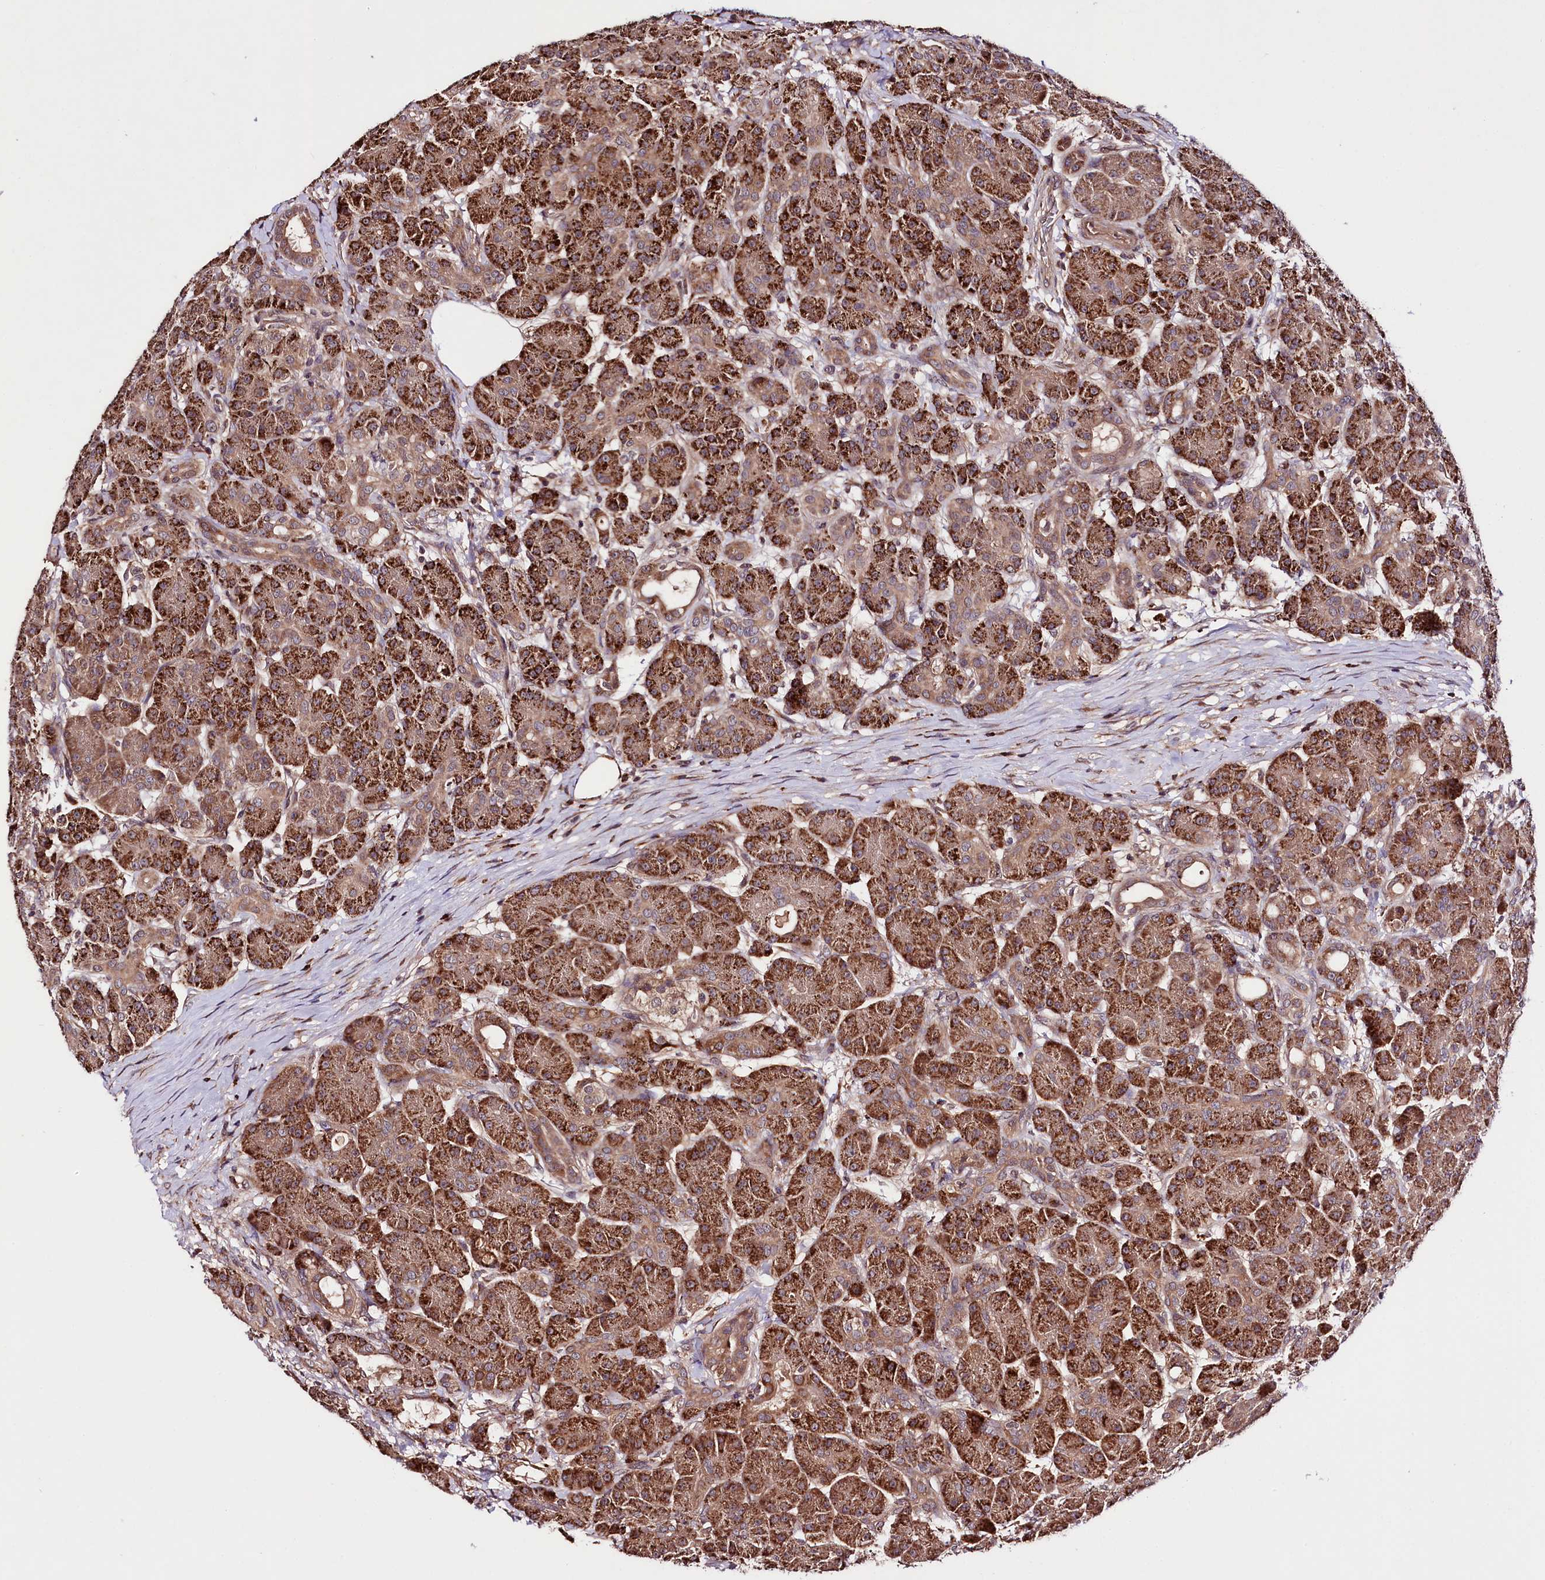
{"staining": {"intensity": "strong", "quantity": ">75%", "location": "cytoplasmic/membranous"}, "tissue": "pancreas", "cell_type": "Exocrine glandular cells", "image_type": "normal", "snomed": [{"axis": "morphology", "description": "Normal tissue, NOS"}, {"axis": "topography", "description": "Pancreas"}], "caption": "IHC (DAB (3,3'-diaminobenzidine)) staining of benign human pancreas exhibits strong cytoplasmic/membranous protein staining in approximately >75% of exocrine glandular cells.", "gene": "TNPO3", "patient": {"sex": "male", "age": 63}}